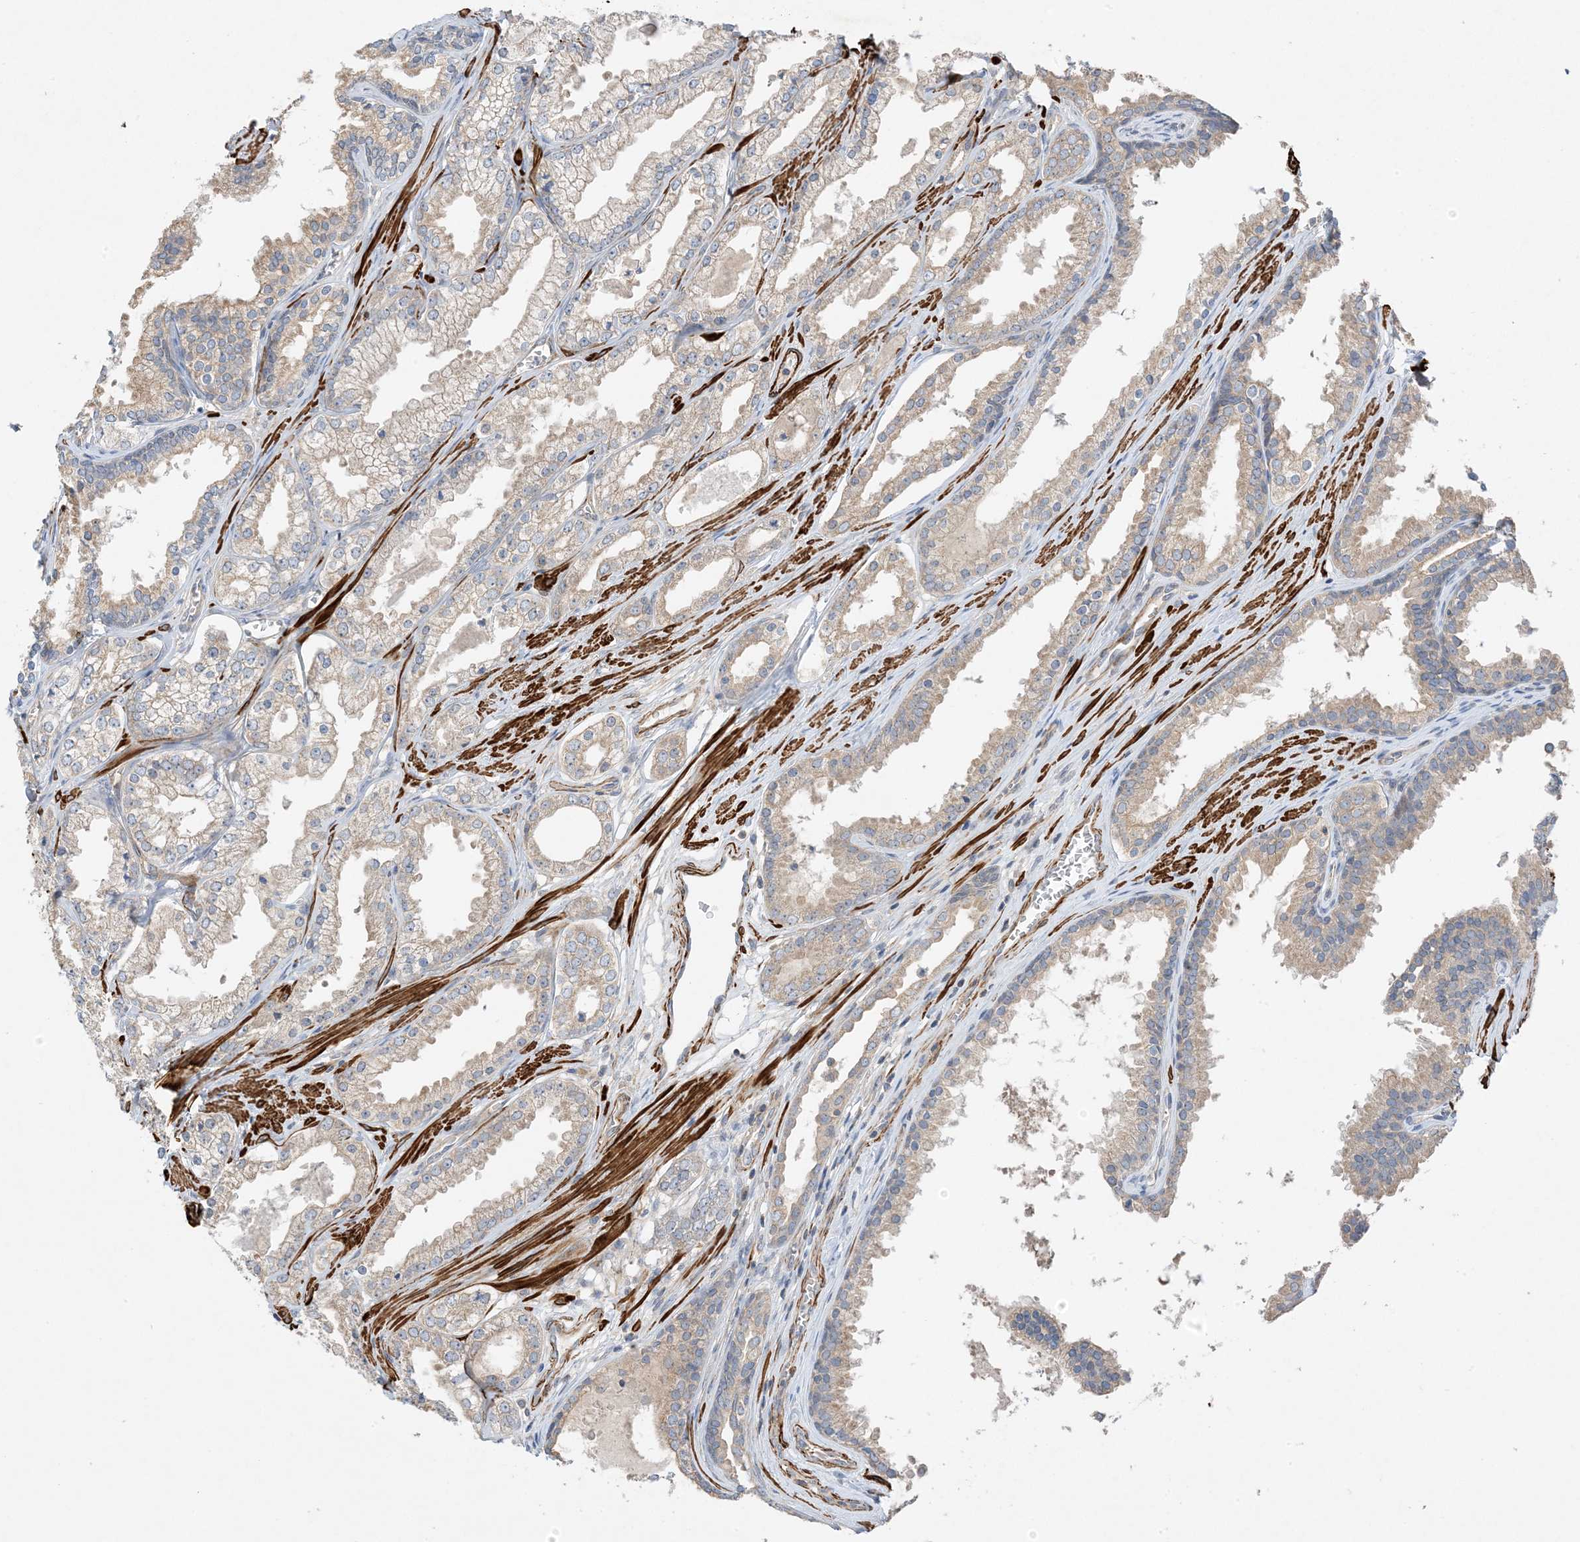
{"staining": {"intensity": "moderate", "quantity": "<25%", "location": "cytoplasmic/membranous"}, "tissue": "prostate cancer", "cell_type": "Tumor cells", "image_type": "cancer", "snomed": [{"axis": "morphology", "description": "Adenocarcinoma, High grade"}, {"axis": "topography", "description": "Prostate"}], "caption": "Protein expression analysis of prostate cancer exhibits moderate cytoplasmic/membranous staining in approximately <25% of tumor cells.", "gene": "KIFBP", "patient": {"sex": "male", "age": 68}}